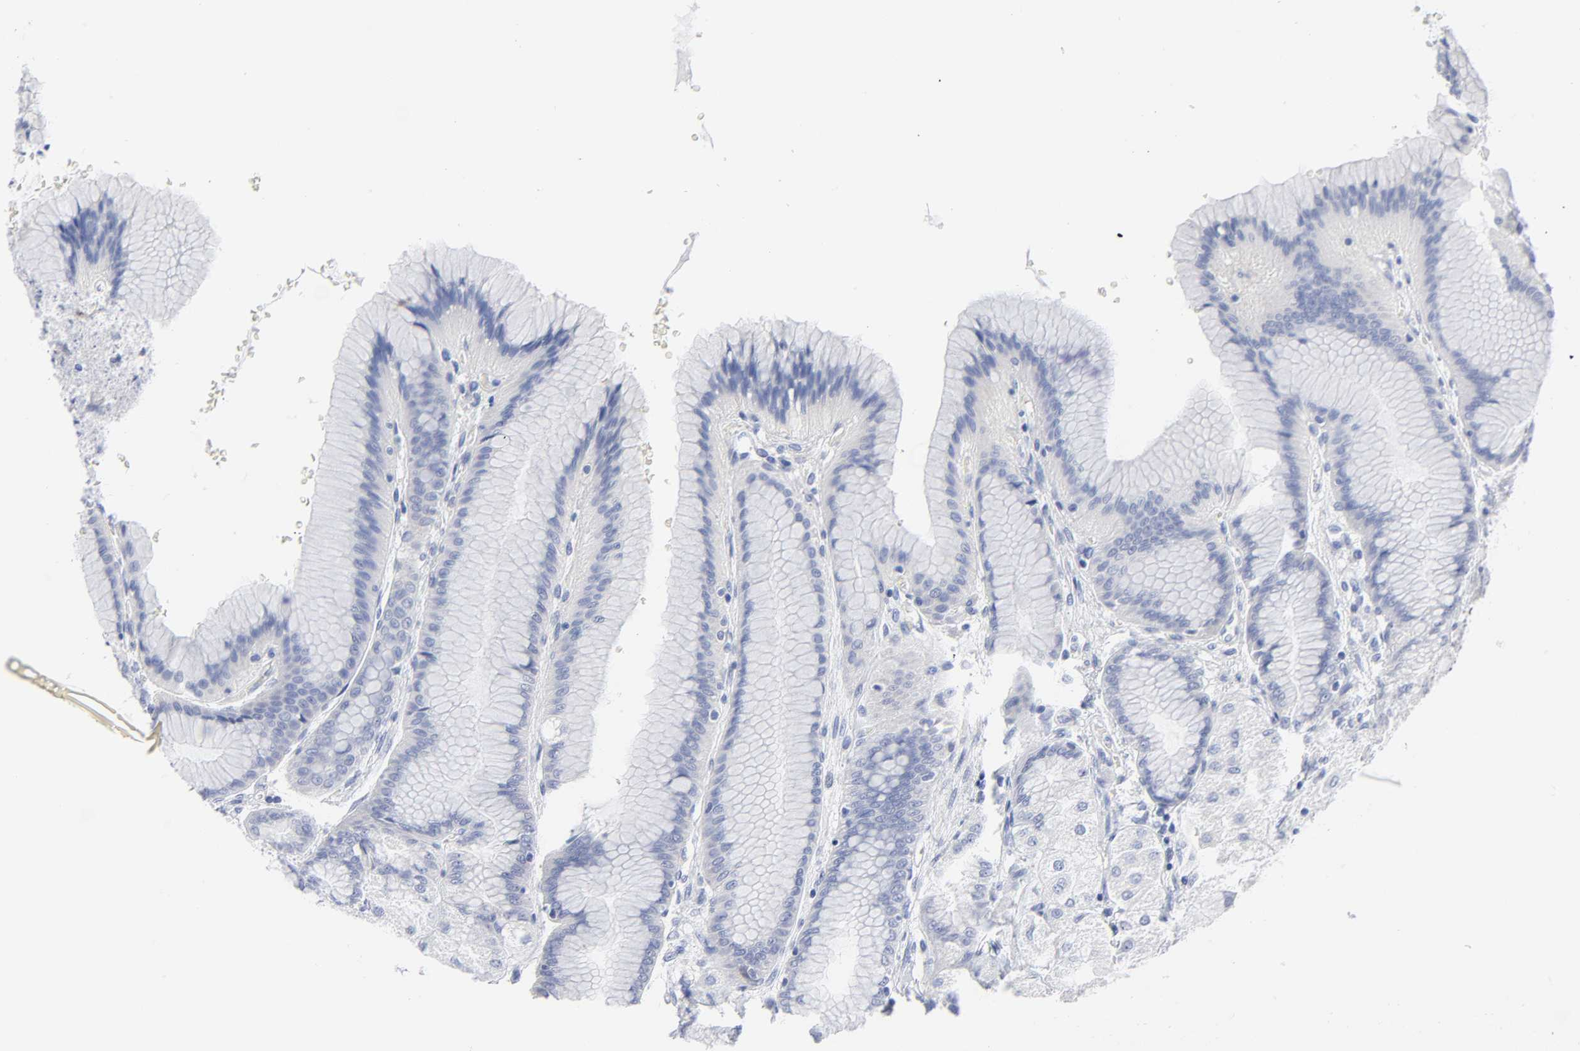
{"staining": {"intensity": "negative", "quantity": "none", "location": "none"}, "tissue": "stomach", "cell_type": "Glandular cells", "image_type": "normal", "snomed": [{"axis": "morphology", "description": "Normal tissue, NOS"}, {"axis": "morphology", "description": "Adenocarcinoma, NOS"}, {"axis": "topography", "description": "Stomach"}, {"axis": "topography", "description": "Stomach, lower"}], "caption": "High power microscopy image of an immunohistochemistry image of benign stomach, revealing no significant staining in glandular cells.", "gene": "STAT2", "patient": {"sex": "female", "age": 65}}